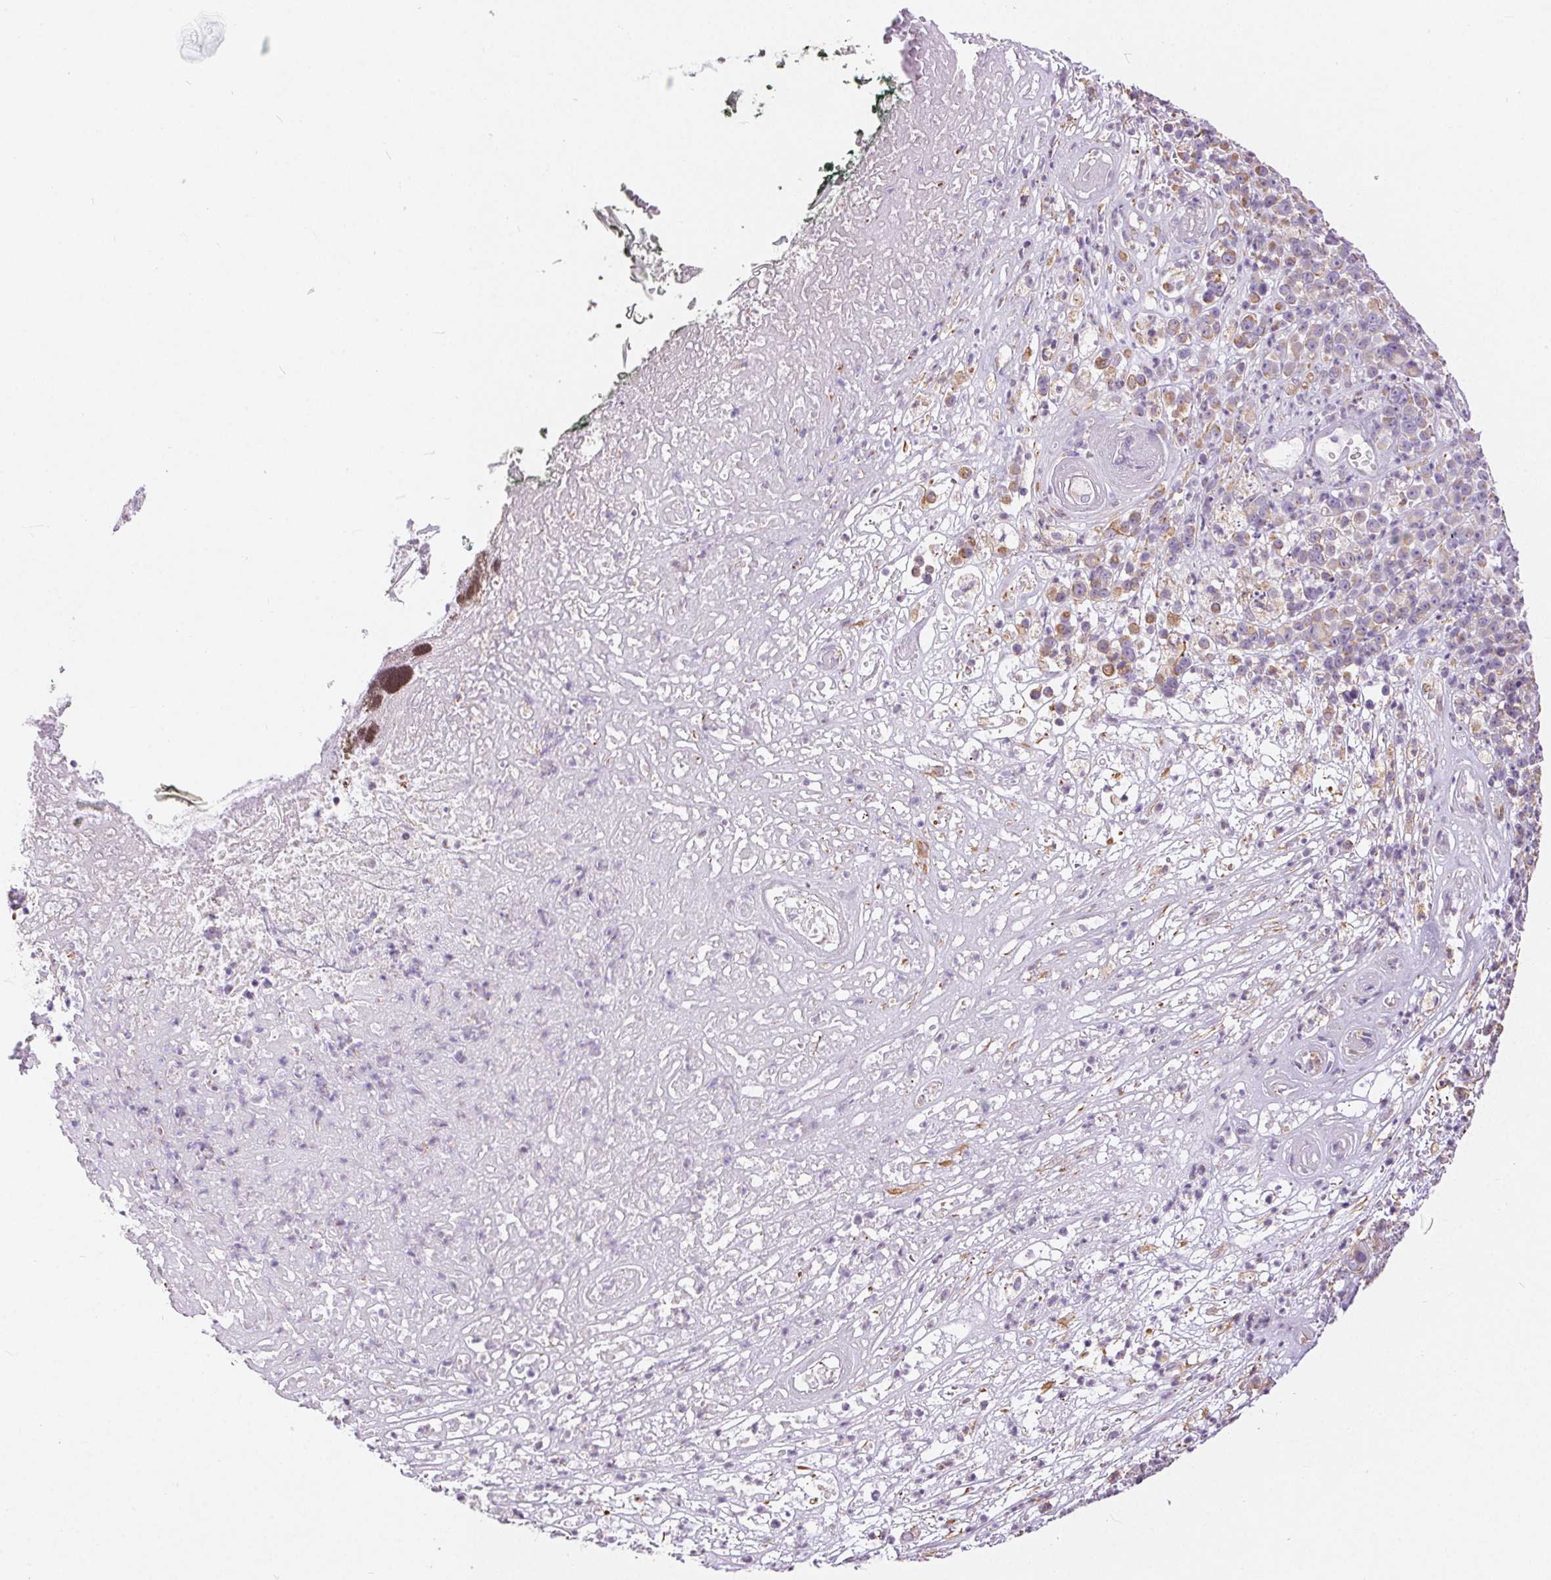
{"staining": {"intensity": "weak", "quantity": "<25%", "location": "cytoplasmic/membranous"}, "tissue": "melanoma", "cell_type": "Tumor cells", "image_type": "cancer", "snomed": [{"axis": "morphology", "description": "Malignant melanoma, NOS"}, {"axis": "topography", "description": "Skin"}, {"axis": "topography", "description": "Skin of back"}], "caption": "Histopathology image shows no significant protein positivity in tumor cells of melanoma.", "gene": "GFAP", "patient": {"sex": "male", "age": 91}}